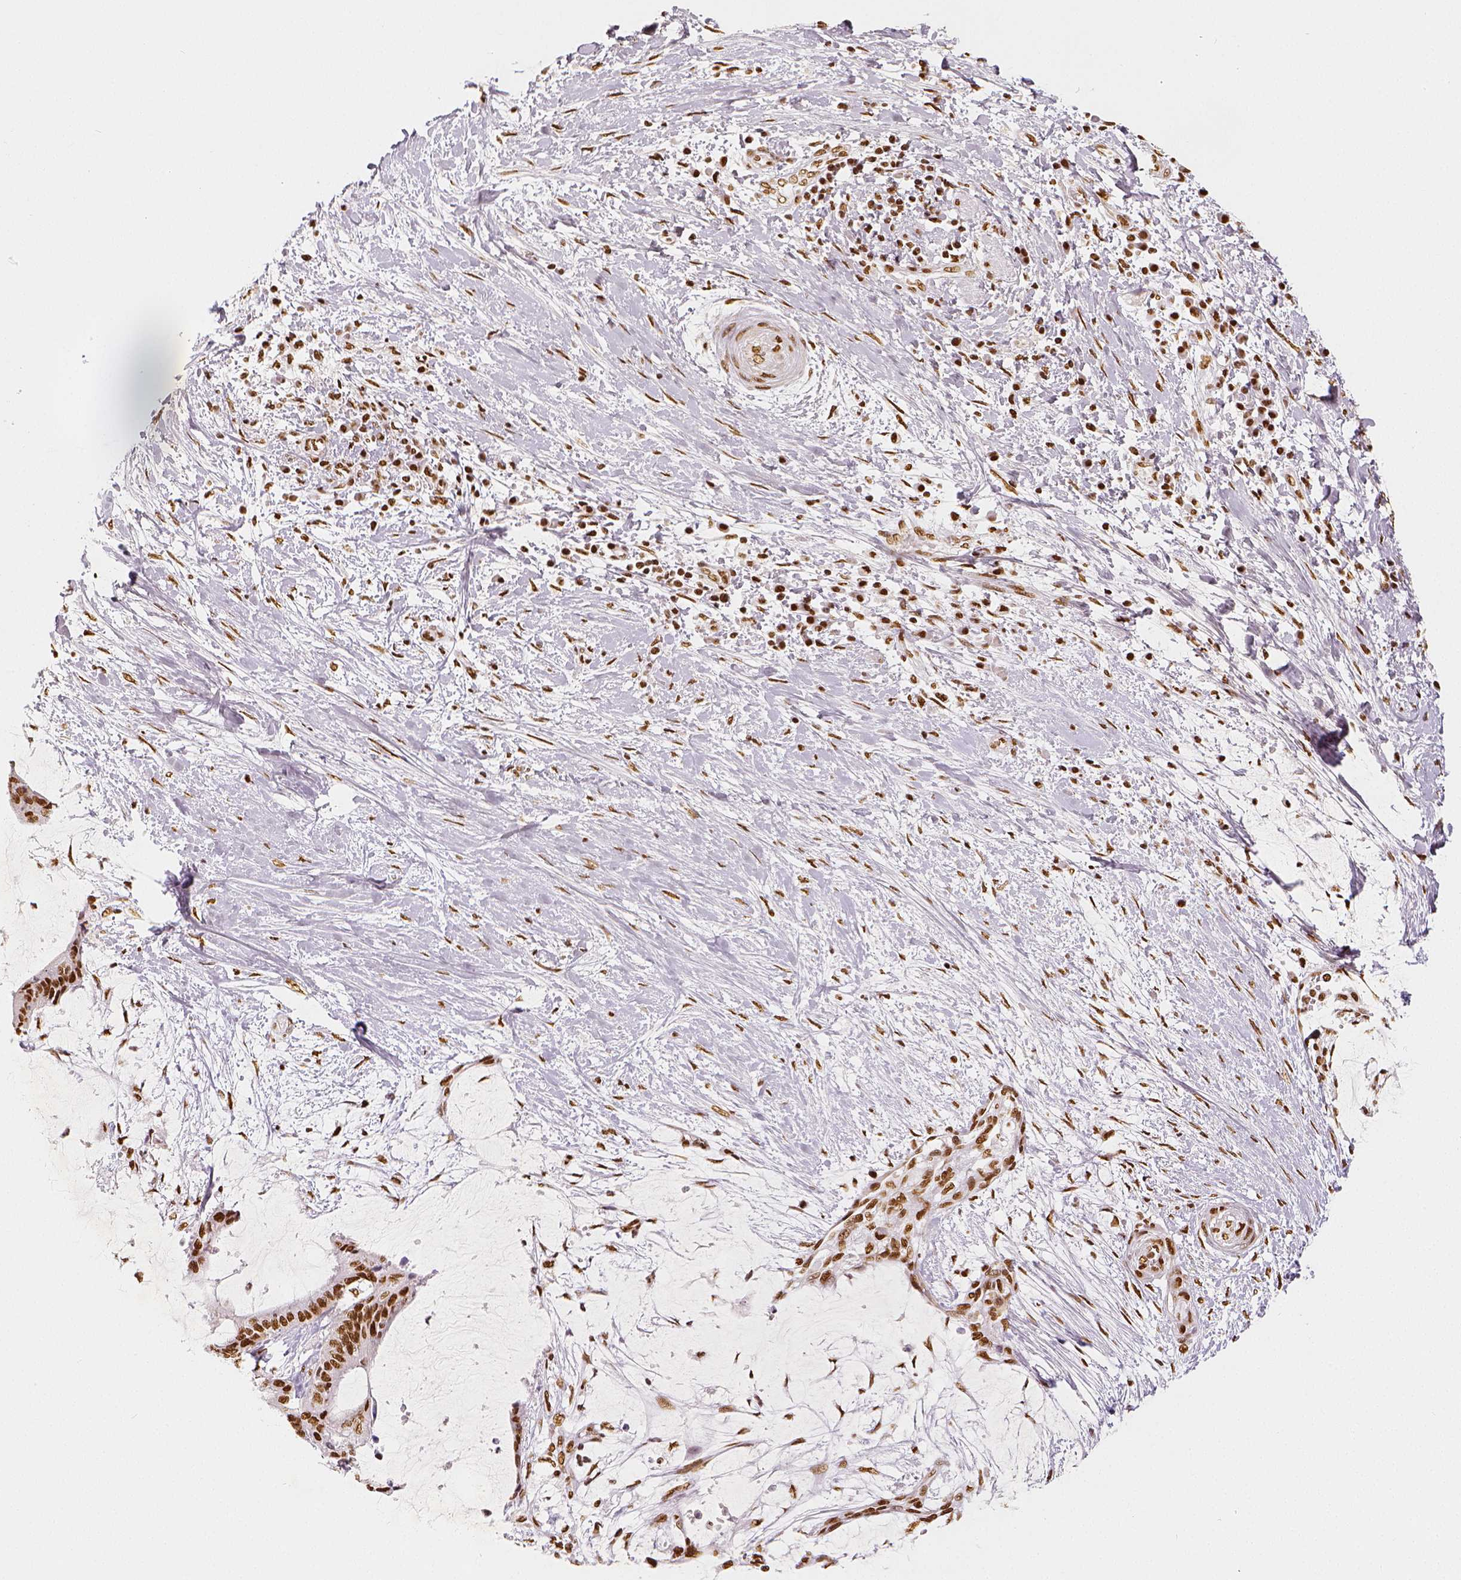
{"staining": {"intensity": "strong", "quantity": ">75%", "location": "nuclear"}, "tissue": "liver cancer", "cell_type": "Tumor cells", "image_type": "cancer", "snomed": [{"axis": "morphology", "description": "Cholangiocarcinoma"}, {"axis": "topography", "description": "Liver"}], "caption": "Protein analysis of cholangiocarcinoma (liver) tissue reveals strong nuclear positivity in about >75% of tumor cells.", "gene": "KDM5B", "patient": {"sex": "female", "age": 73}}